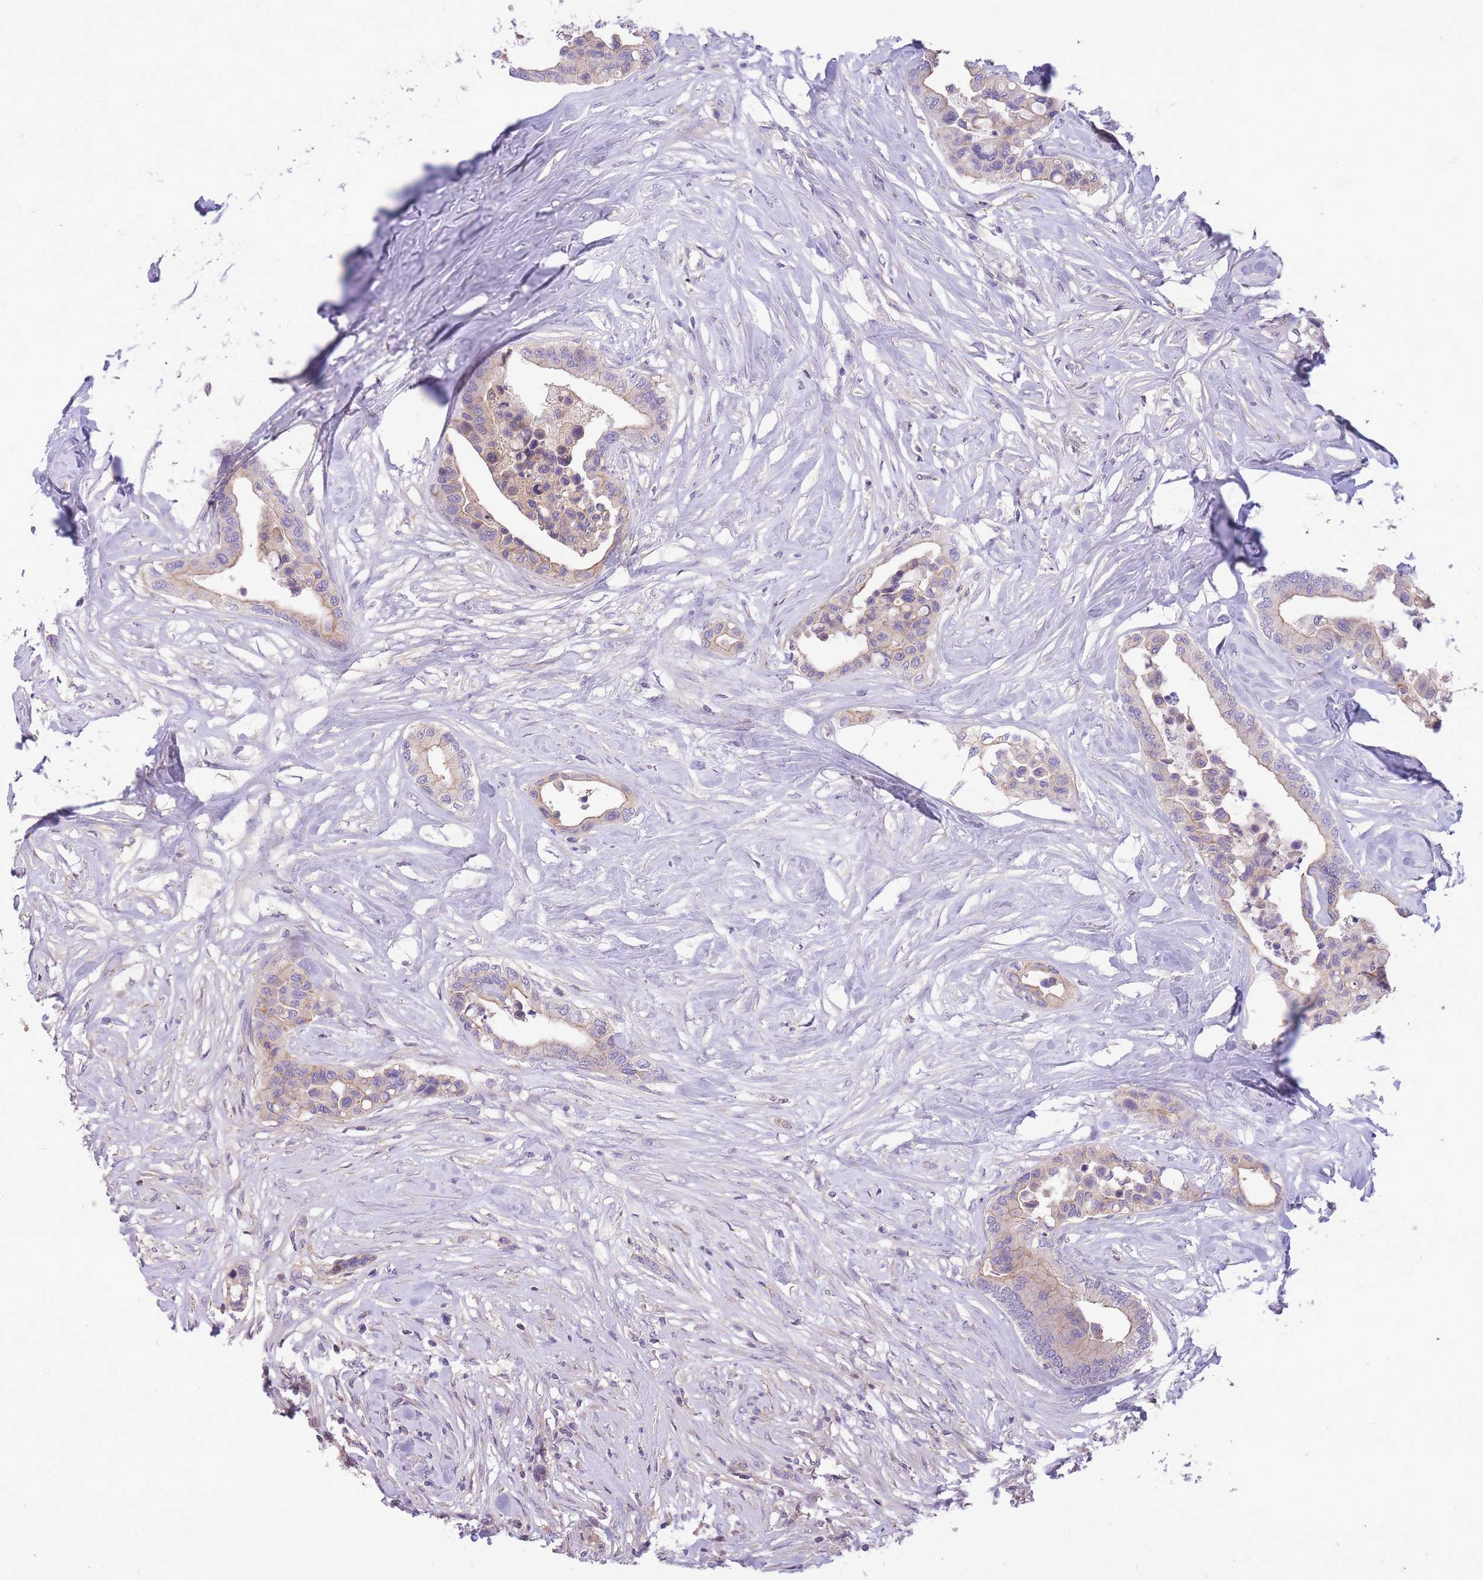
{"staining": {"intensity": "moderate", "quantity": "25%-75%", "location": "cytoplasmic/membranous"}, "tissue": "colorectal cancer", "cell_type": "Tumor cells", "image_type": "cancer", "snomed": [{"axis": "morphology", "description": "Normal tissue, NOS"}, {"axis": "morphology", "description": "Adenocarcinoma, NOS"}, {"axis": "topography", "description": "Colon"}], "caption": "A histopathology image showing moderate cytoplasmic/membranous staining in approximately 25%-75% of tumor cells in colorectal cancer, as visualized by brown immunohistochemical staining.", "gene": "OR5T1", "patient": {"sex": "male", "age": 82}}